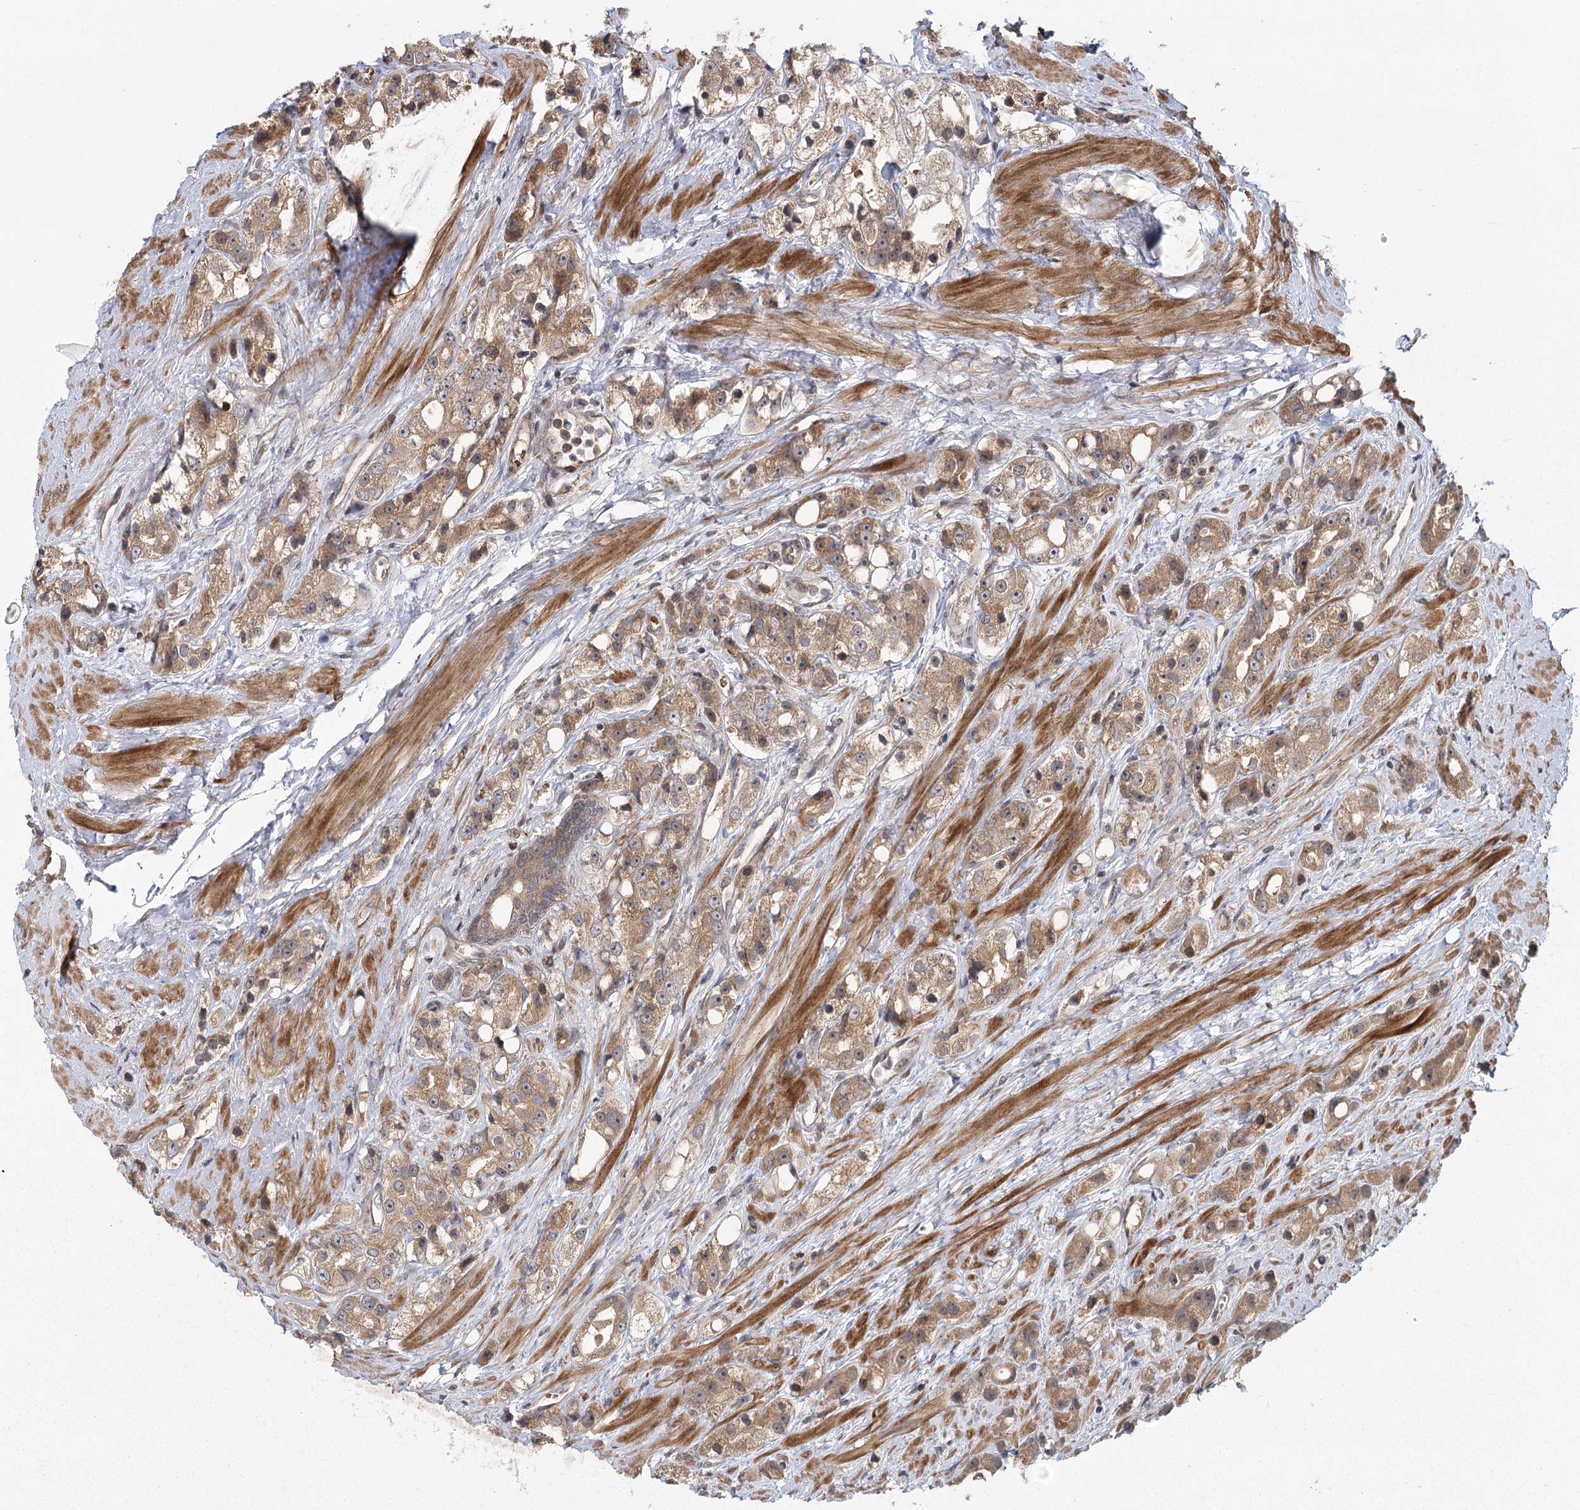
{"staining": {"intensity": "moderate", "quantity": ">75%", "location": "cytoplasmic/membranous"}, "tissue": "prostate cancer", "cell_type": "Tumor cells", "image_type": "cancer", "snomed": [{"axis": "morphology", "description": "Adenocarcinoma, NOS"}, {"axis": "topography", "description": "Prostate"}], "caption": "Protein expression analysis of prostate cancer (adenocarcinoma) shows moderate cytoplasmic/membranous expression in approximately >75% of tumor cells.", "gene": "RAPGEF6", "patient": {"sex": "male", "age": 79}}